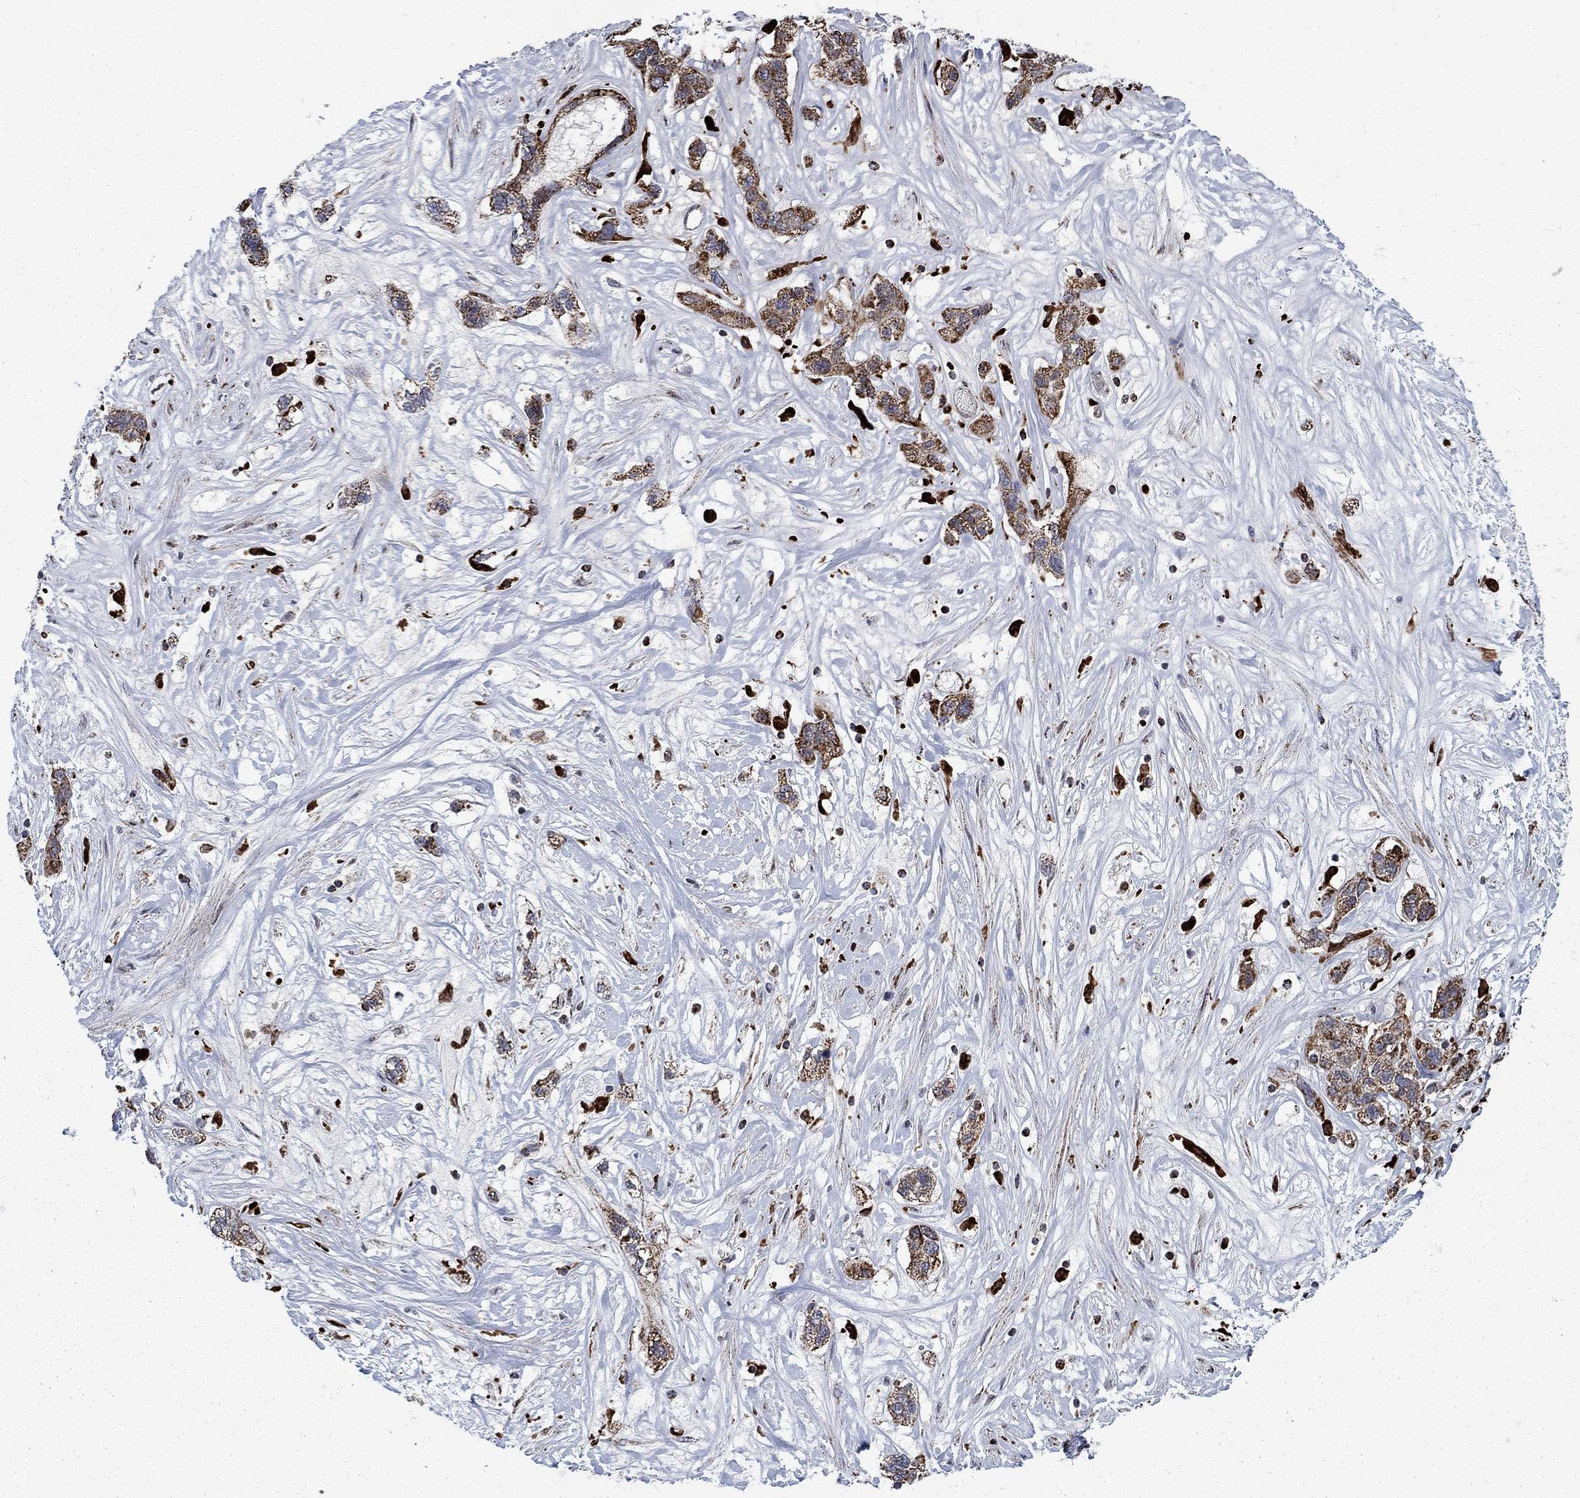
{"staining": {"intensity": "strong", "quantity": "25%-75%", "location": "cytoplasmic/membranous"}, "tissue": "liver cancer", "cell_type": "Tumor cells", "image_type": "cancer", "snomed": [{"axis": "morphology", "description": "Adenocarcinoma, NOS"}, {"axis": "morphology", "description": "Cholangiocarcinoma"}, {"axis": "topography", "description": "Liver"}], "caption": "Immunohistochemistry (IHC) of human liver cancer (cholangiocarcinoma) exhibits high levels of strong cytoplasmic/membranous positivity in approximately 25%-75% of tumor cells.", "gene": "MOAP1", "patient": {"sex": "male", "age": 64}}